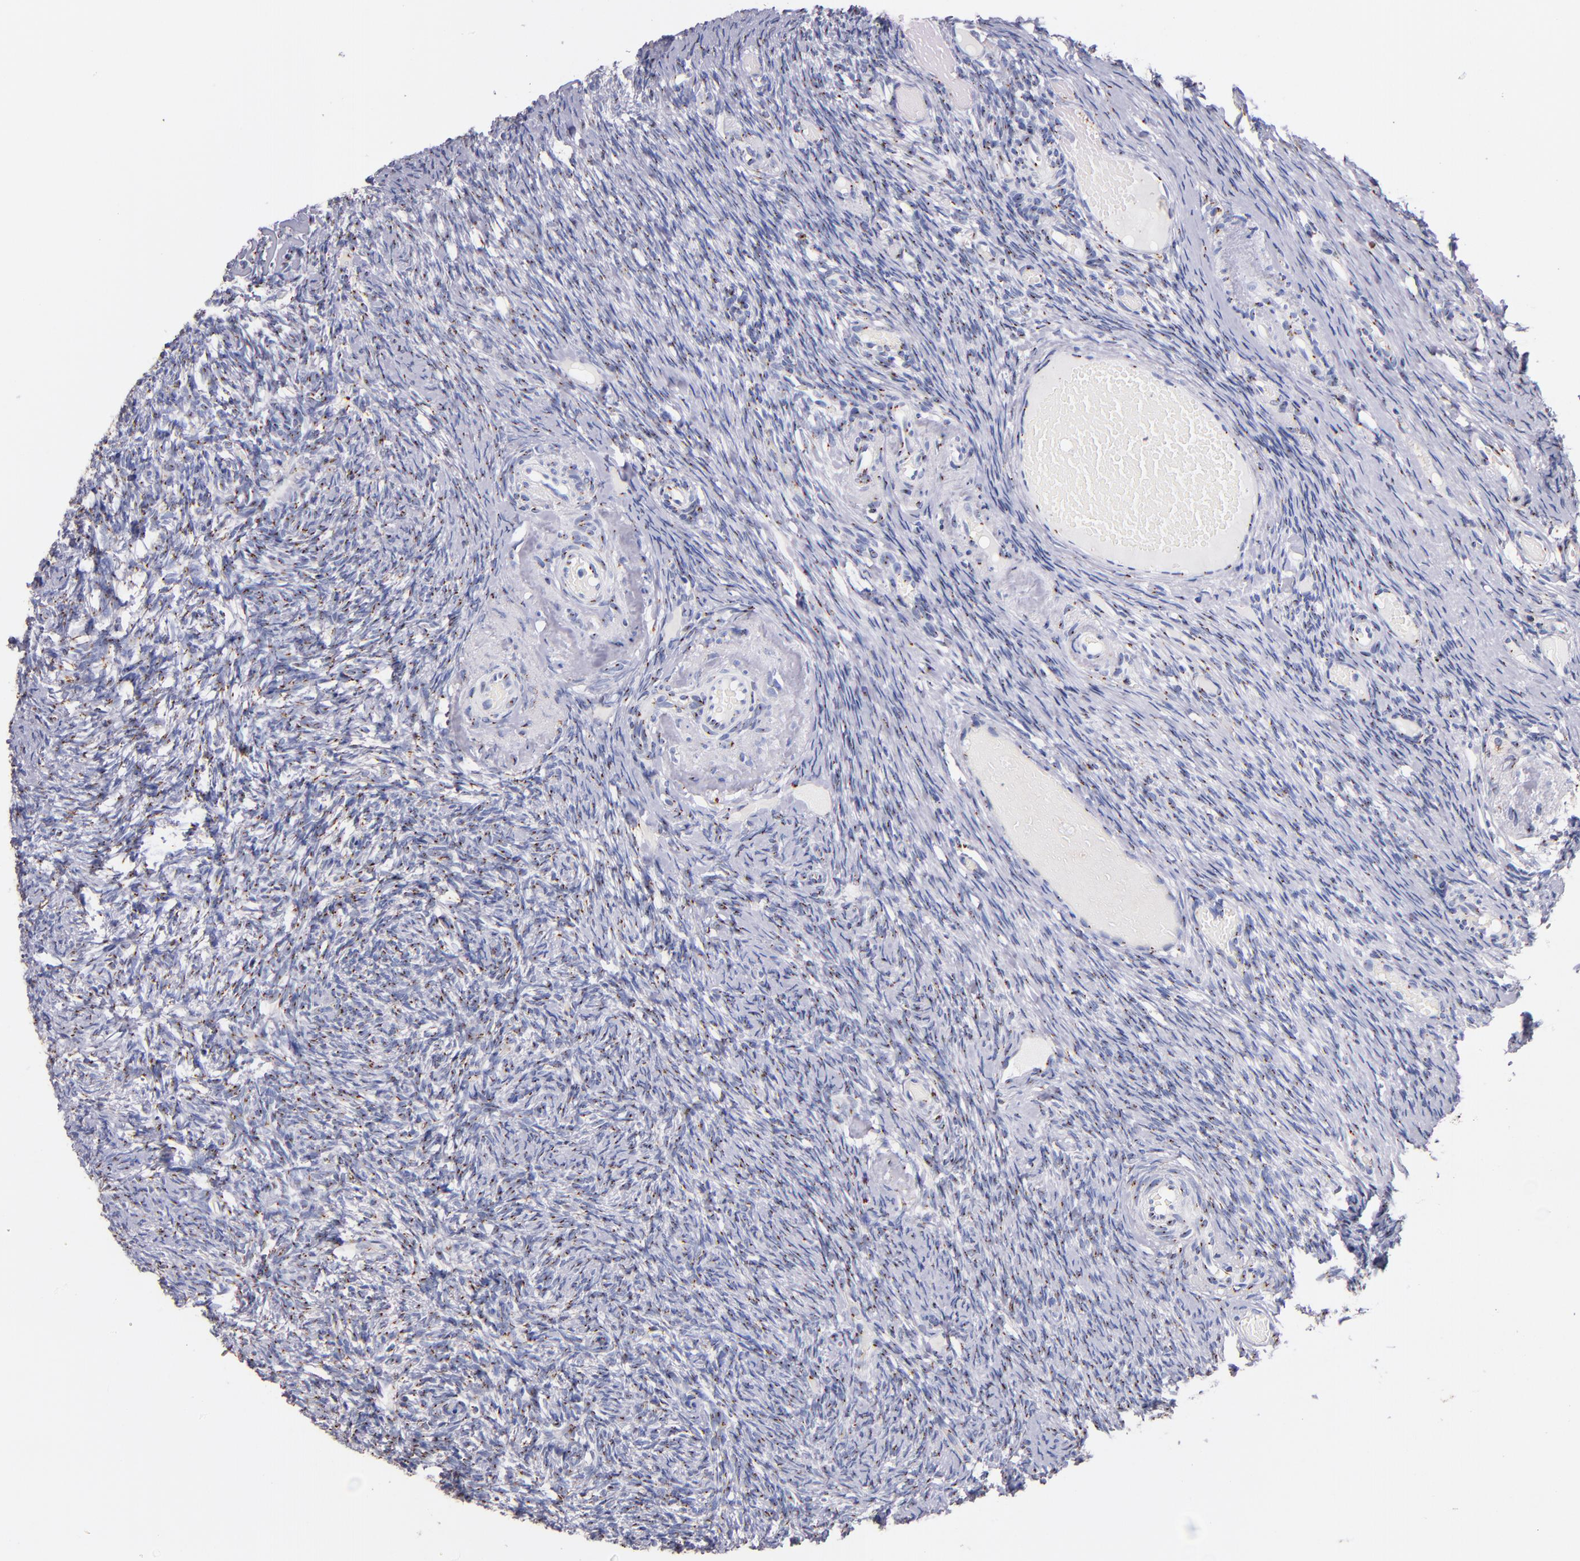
{"staining": {"intensity": "moderate", "quantity": "<25%", "location": "cytoplasmic/membranous"}, "tissue": "ovary", "cell_type": "Ovarian stroma cells", "image_type": "normal", "snomed": [{"axis": "morphology", "description": "Normal tissue, NOS"}, {"axis": "topography", "description": "Ovary"}], "caption": "Ovary stained with a brown dye shows moderate cytoplasmic/membranous positive staining in about <25% of ovarian stroma cells.", "gene": "GOLIM4", "patient": {"sex": "female", "age": 60}}